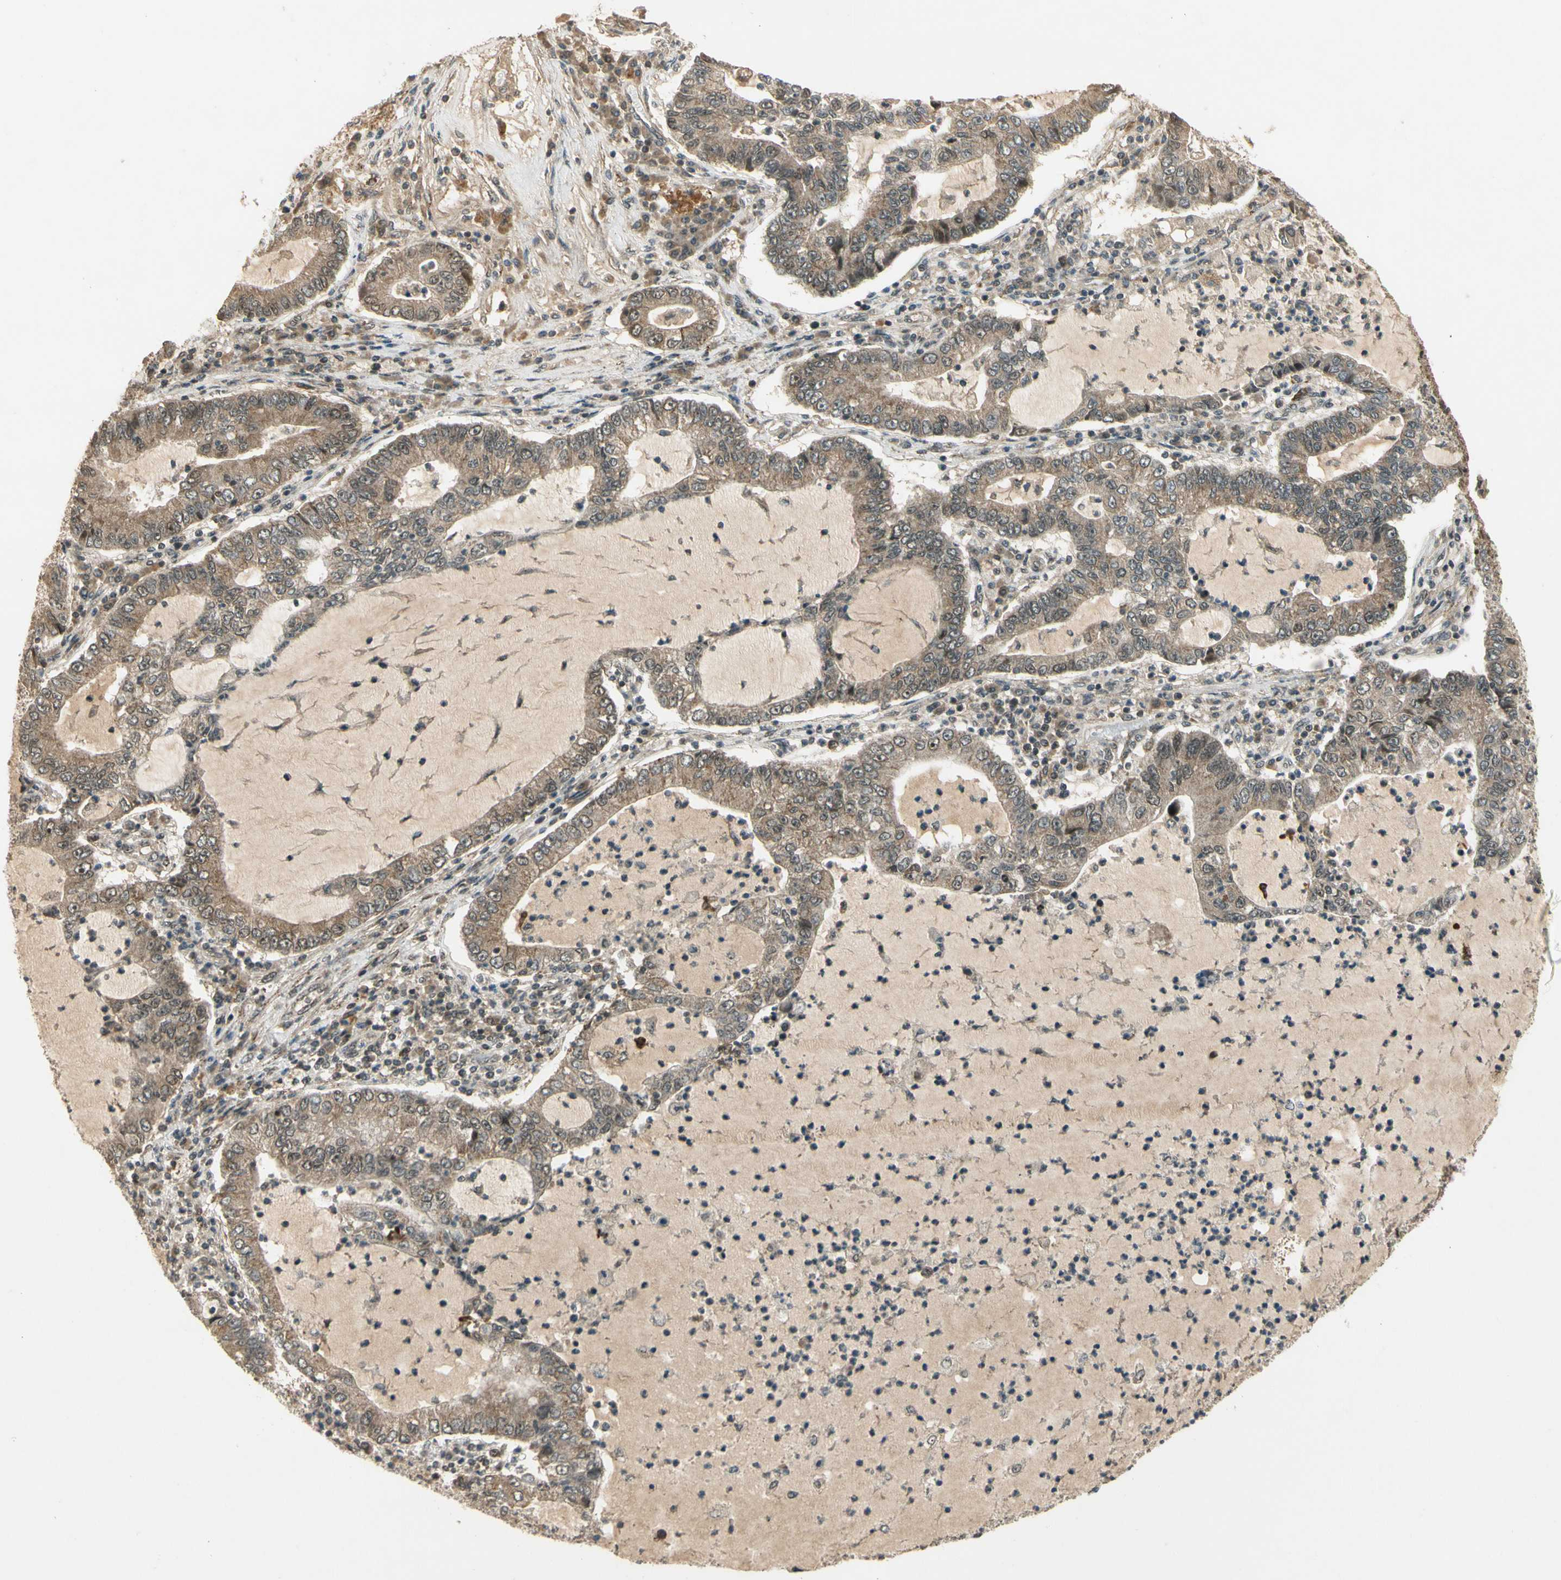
{"staining": {"intensity": "weak", "quantity": "25%-75%", "location": "cytoplasmic/membranous"}, "tissue": "lung cancer", "cell_type": "Tumor cells", "image_type": "cancer", "snomed": [{"axis": "morphology", "description": "Adenocarcinoma, NOS"}, {"axis": "topography", "description": "Lung"}], "caption": "High-power microscopy captured an IHC image of adenocarcinoma (lung), revealing weak cytoplasmic/membranous expression in approximately 25%-75% of tumor cells.", "gene": "ZNF135", "patient": {"sex": "female", "age": 51}}